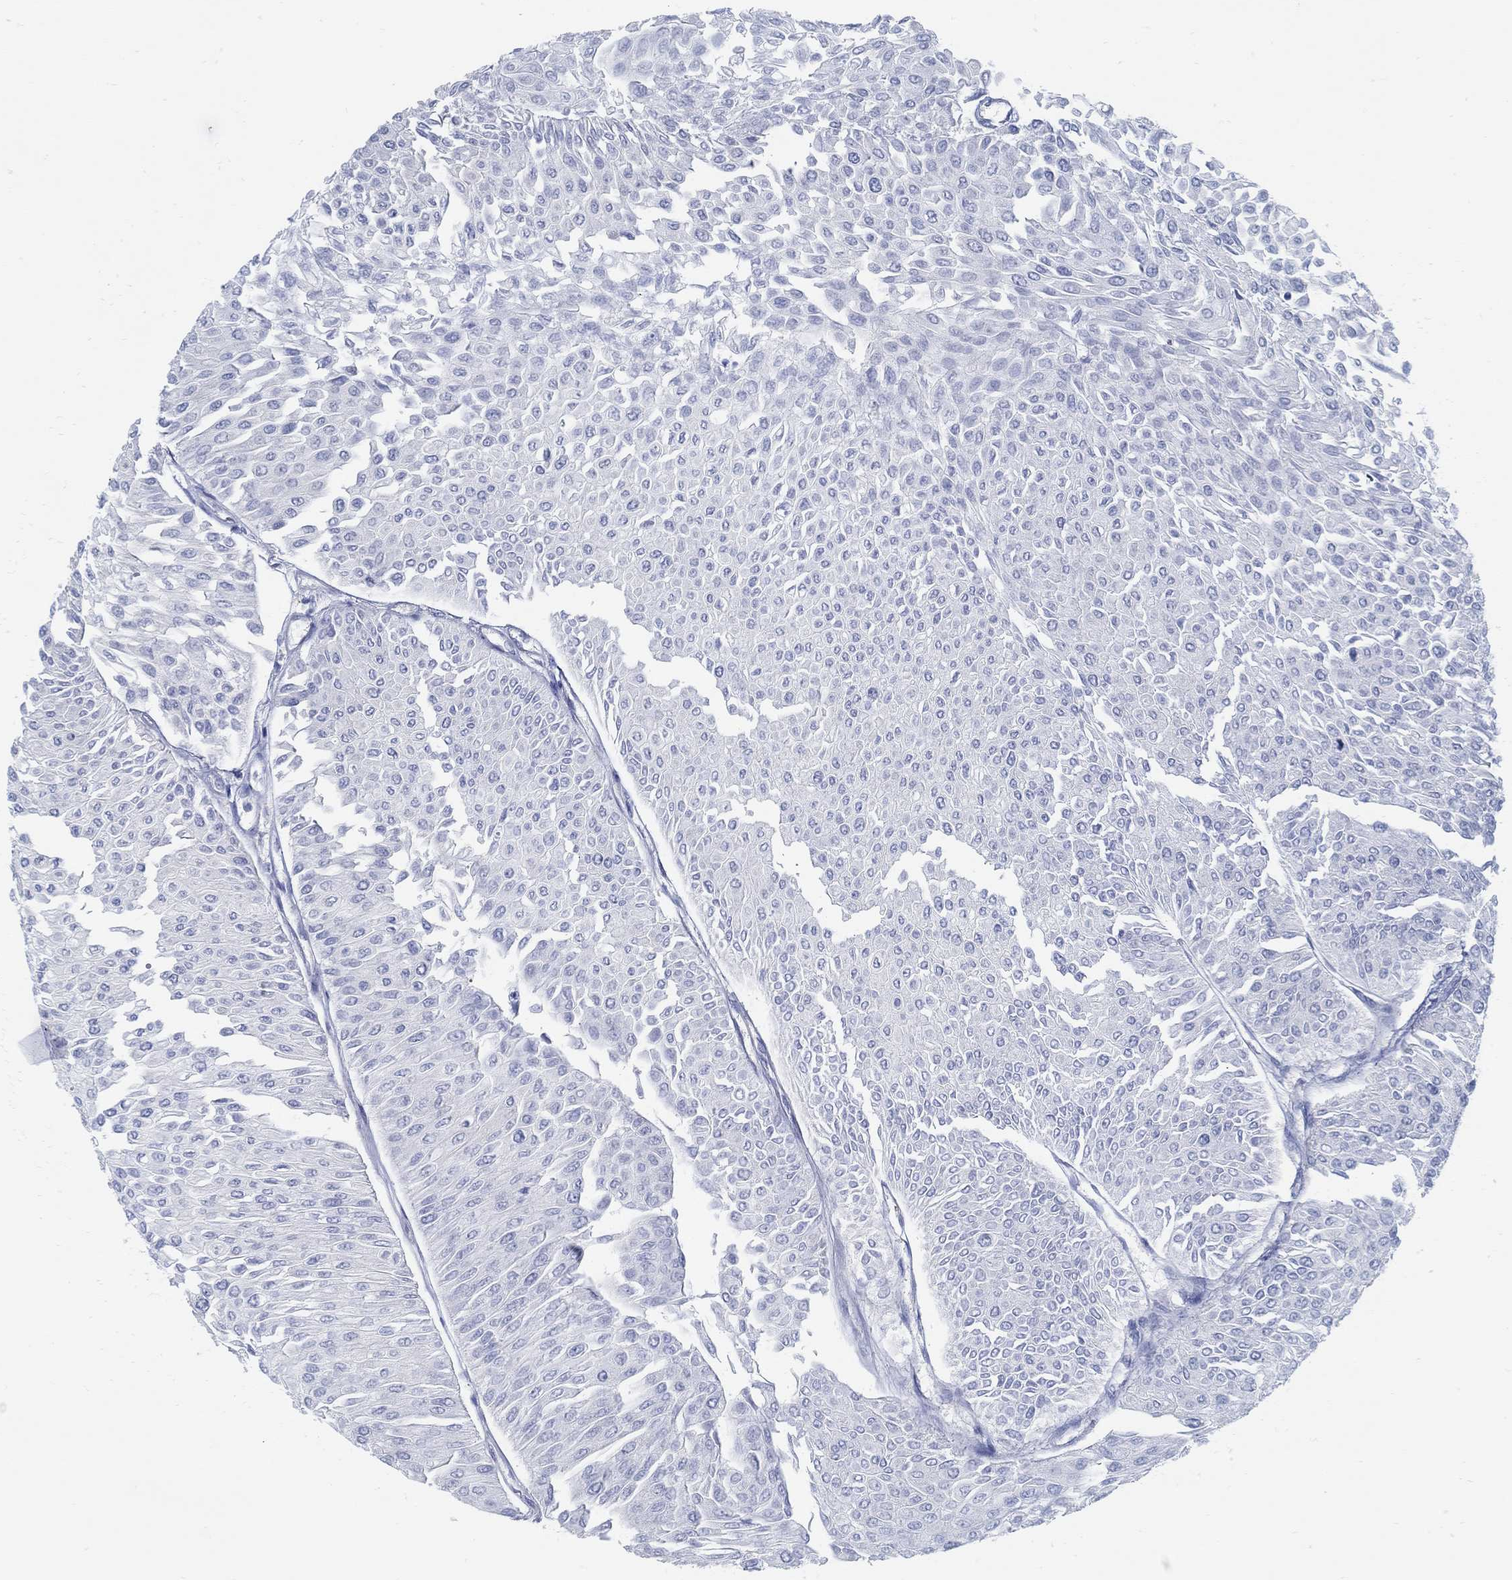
{"staining": {"intensity": "negative", "quantity": "none", "location": "none"}, "tissue": "urothelial cancer", "cell_type": "Tumor cells", "image_type": "cancer", "snomed": [{"axis": "morphology", "description": "Urothelial carcinoma, Low grade"}, {"axis": "topography", "description": "Urinary bladder"}], "caption": "The IHC image has no significant positivity in tumor cells of urothelial cancer tissue. (DAB (3,3'-diaminobenzidine) immunohistochemistry (IHC), high magnification).", "gene": "C15orf39", "patient": {"sex": "male", "age": 67}}